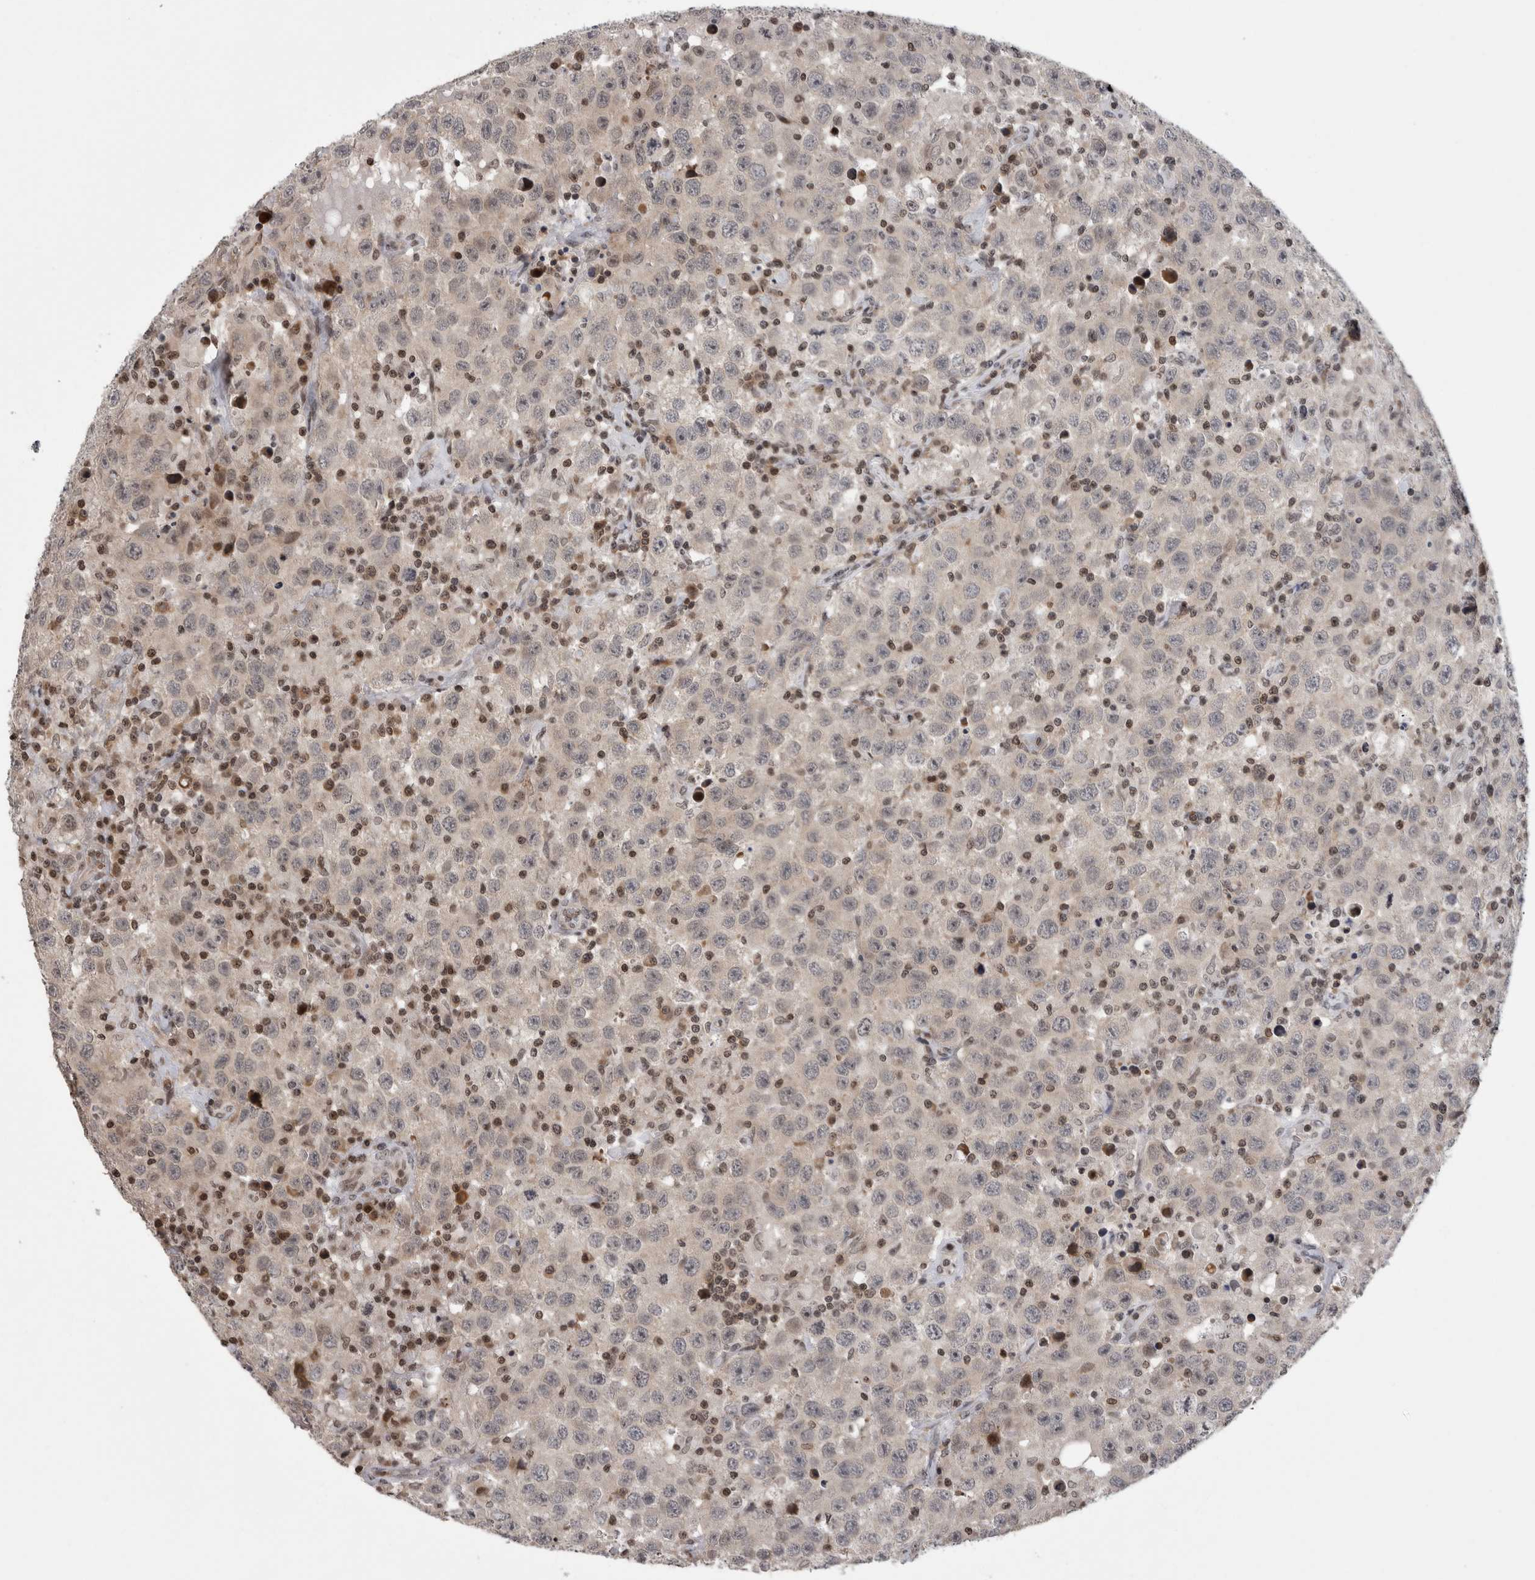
{"staining": {"intensity": "negative", "quantity": "none", "location": "none"}, "tissue": "testis cancer", "cell_type": "Tumor cells", "image_type": "cancer", "snomed": [{"axis": "morphology", "description": "Seminoma, NOS"}, {"axis": "topography", "description": "Testis"}], "caption": "This is an IHC micrograph of human seminoma (testis). There is no staining in tumor cells.", "gene": "ZBTB11", "patient": {"sex": "male", "age": 41}}